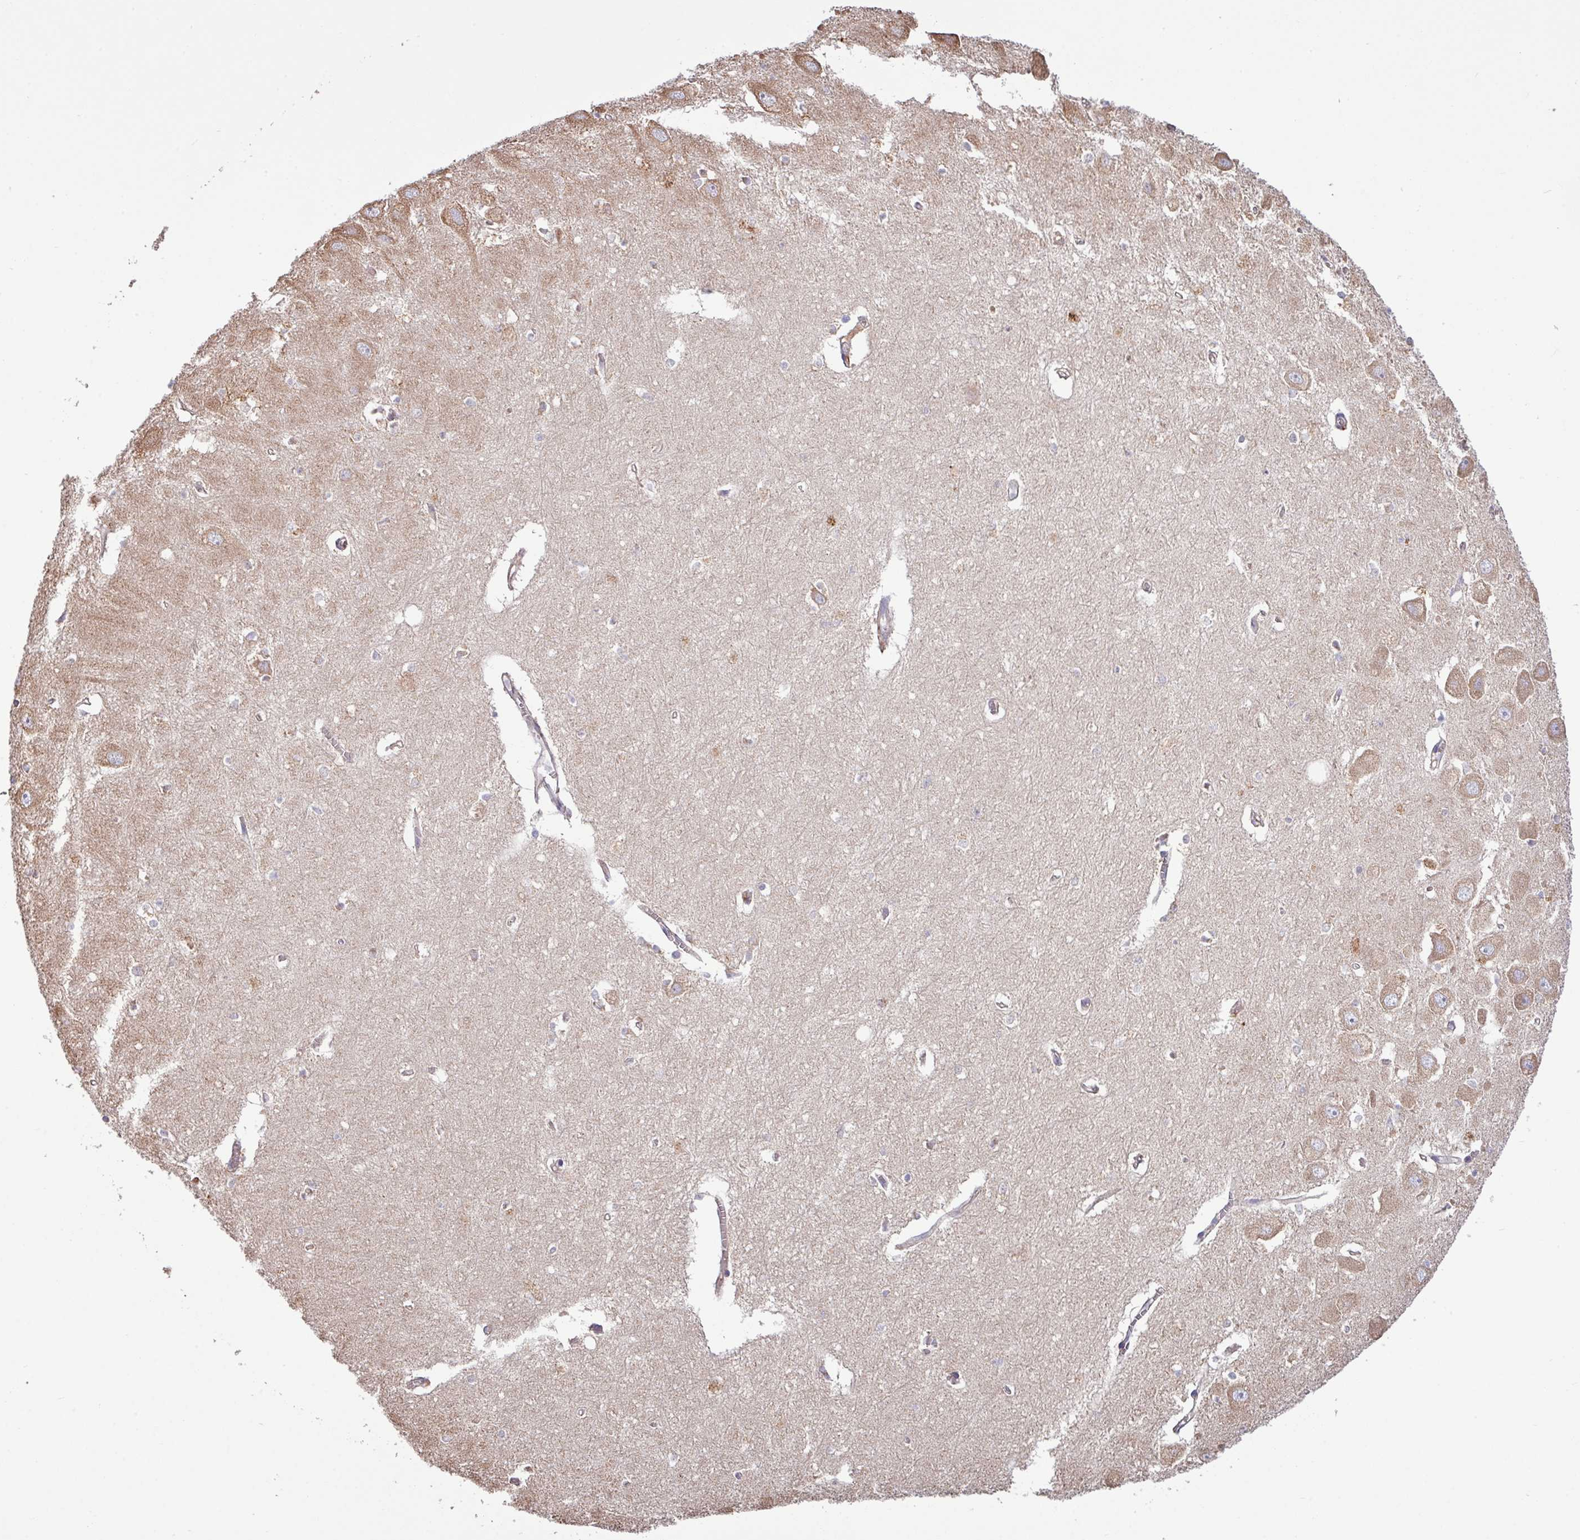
{"staining": {"intensity": "negative", "quantity": "none", "location": "none"}, "tissue": "hippocampus", "cell_type": "Glial cells", "image_type": "normal", "snomed": [{"axis": "morphology", "description": "Normal tissue, NOS"}, {"axis": "topography", "description": "Hippocampus"}], "caption": "Micrograph shows no protein expression in glial cells of benign hippocampus.", "gene": "PPM1J", "patient": {"sex": "female", "age": 64}}